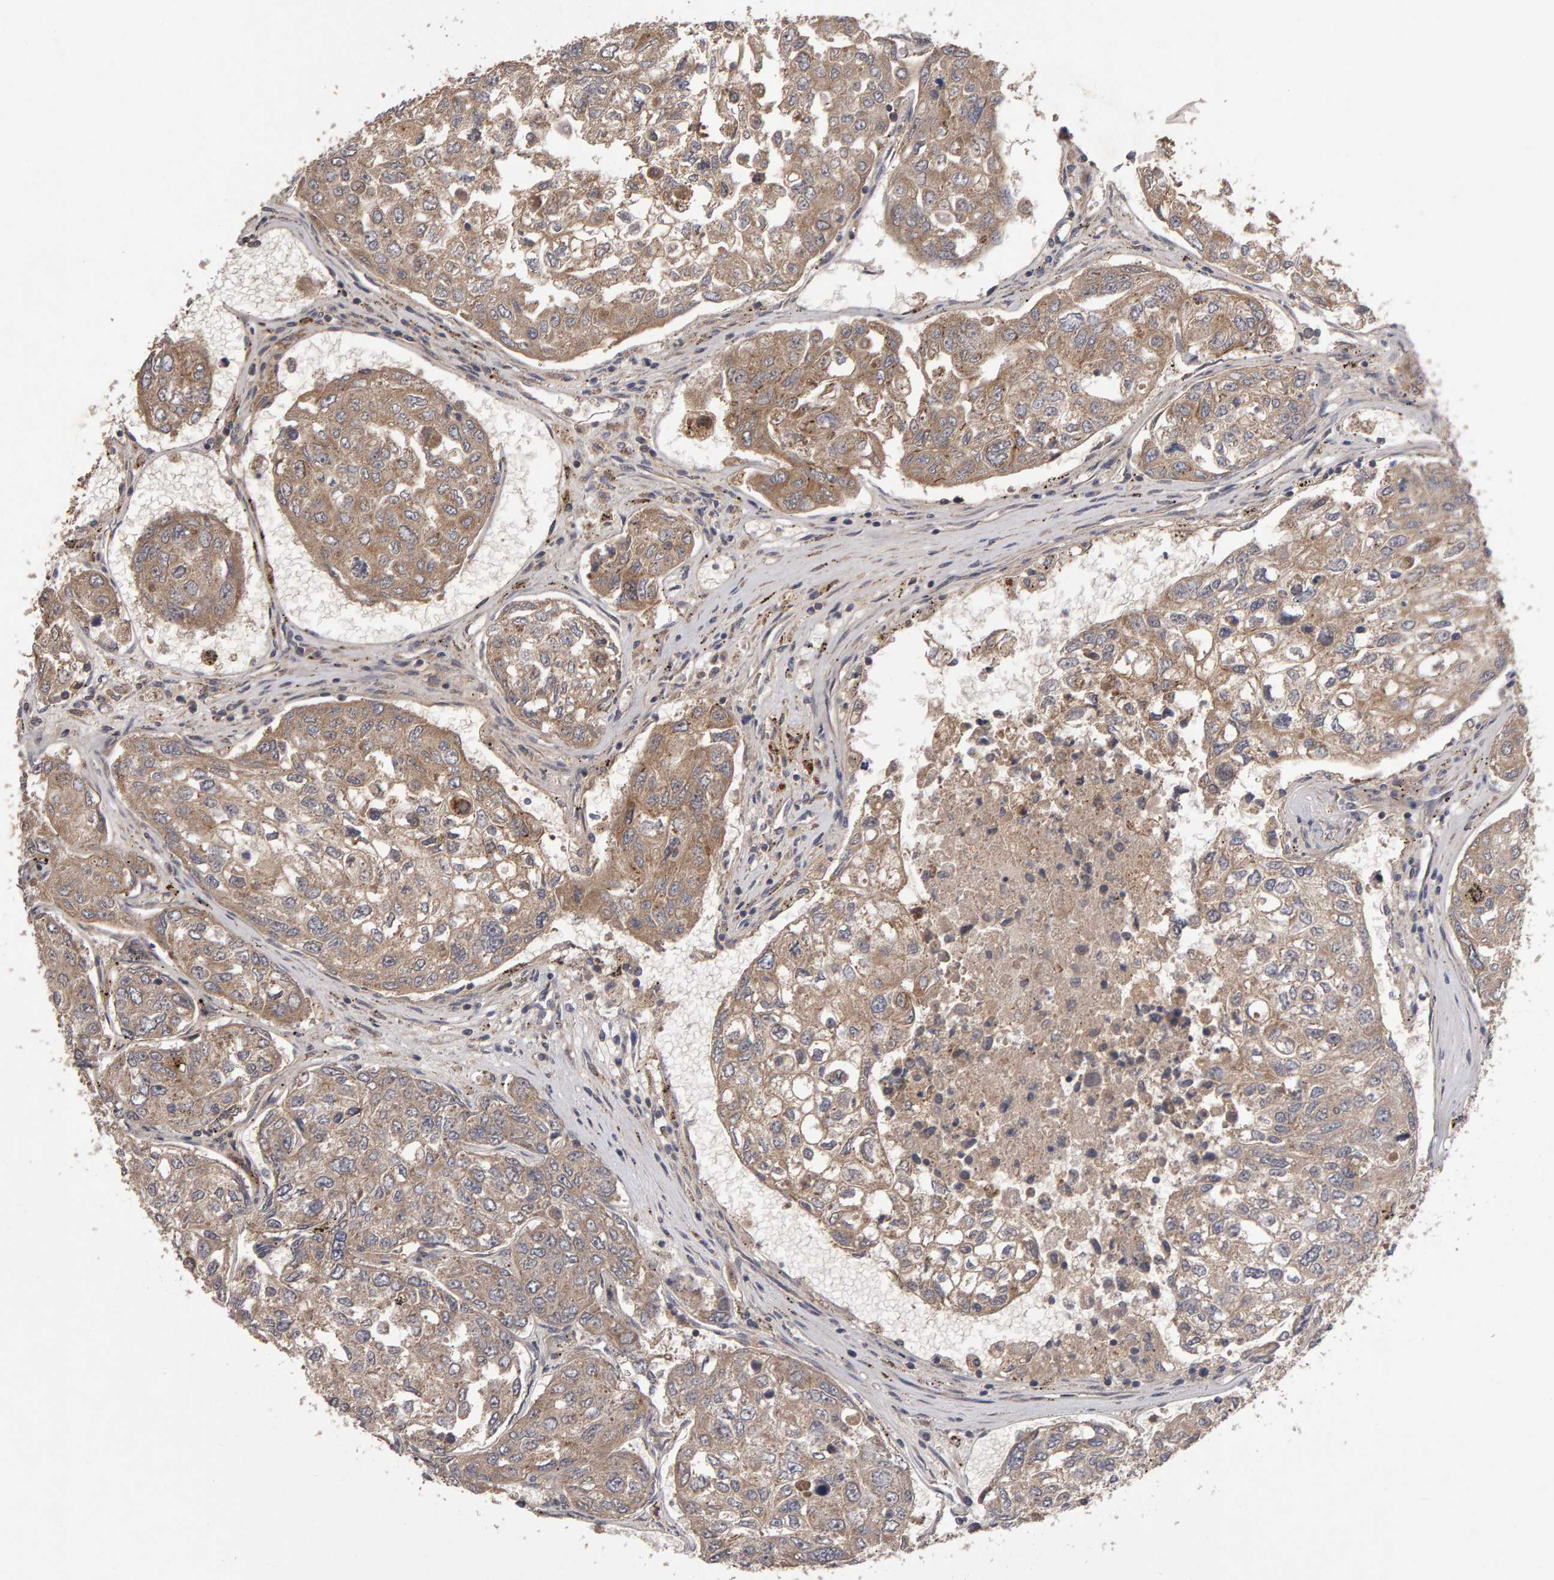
{"staining": {"intensity": "weak", "quantity": ">75%", "location": "cytoplasmic/membranous"}, "tissue": "urothelial cancer", "cell_type": "Tumor cells", "image_type": "cancer", "snomed": [{"axis": "morphology", "description": "Urothelial carcinoma, High grade"}, {"axis": "topography", "description": "Lymph node"}, {"axis": "topography", "description": "Urinary bladder"}], "caption": "Weak cytoplasmic/membranous staining is appreciated in approximately >75% of tumor cells in high-grade urothelial carcinoma. The staining was performed using DAB (3,3'-diaminobenzidine) to visualize the protein expression in brown, while the nuclei were stained in blue with hematoxylin (Magnification: 20x).", "gene": "PGS1", "patient": {"sex": "male", "age": 51}}